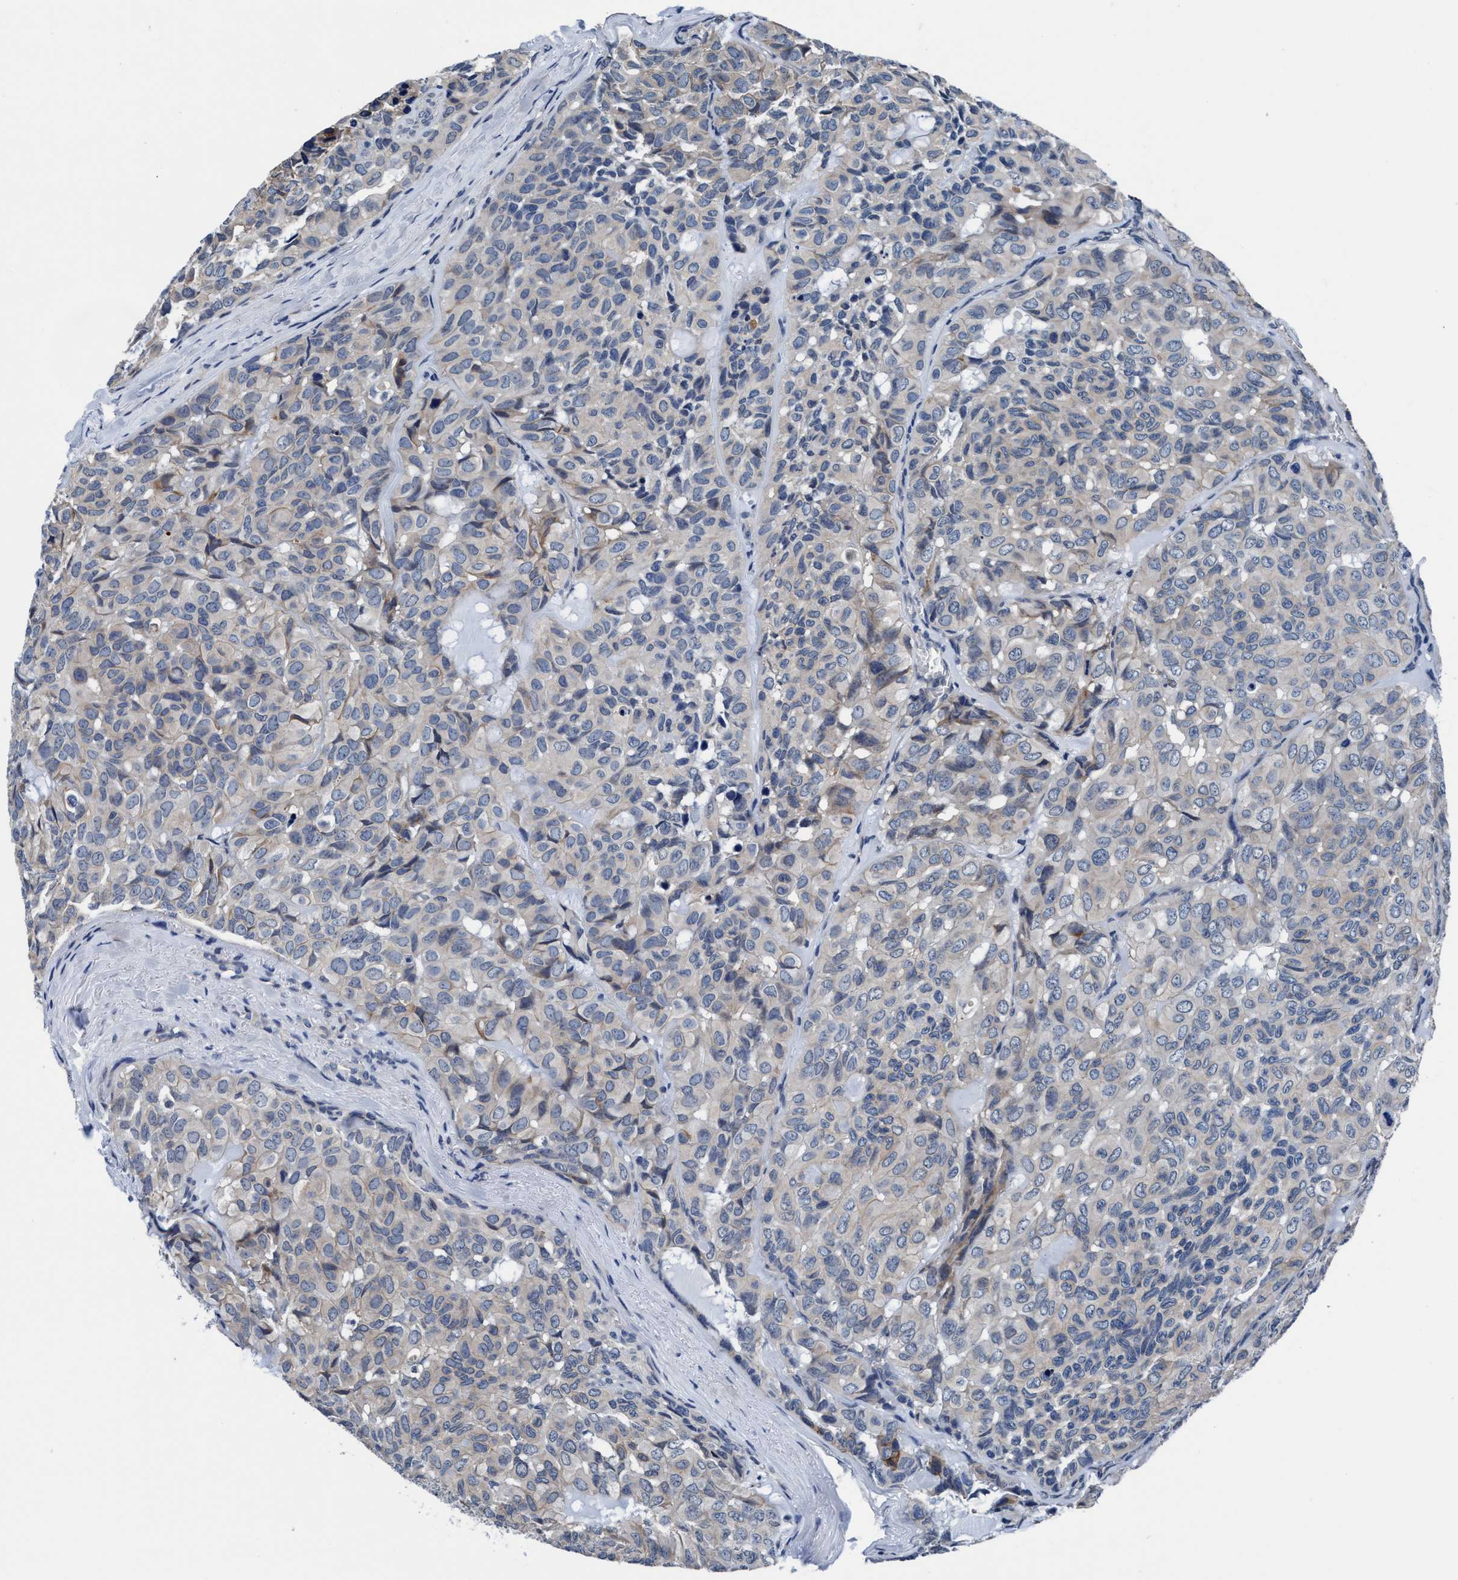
{"staining": {"intensity": "weak", "quantity": "<25%", "location": "cytoplasmic/membranous"}, "tissue": "head and neck cancer", "cell_type": "Tumor cells", "image_type": "cancer", "snomed": [{"axis": "morphology", "description": "Adenocarcinoma, NOS"}, {"axis": "topography", "description": "Salivary gland, NOS"}, {"axis": "topography", "description": "Head-Neck"}], "caption": "Immunohistochemistry of human head and neck adenocarcinoma exhibits no positivity in tumor cells.", "gene": "TMEM94", "patient": {"sex": "female", "age": 76}}